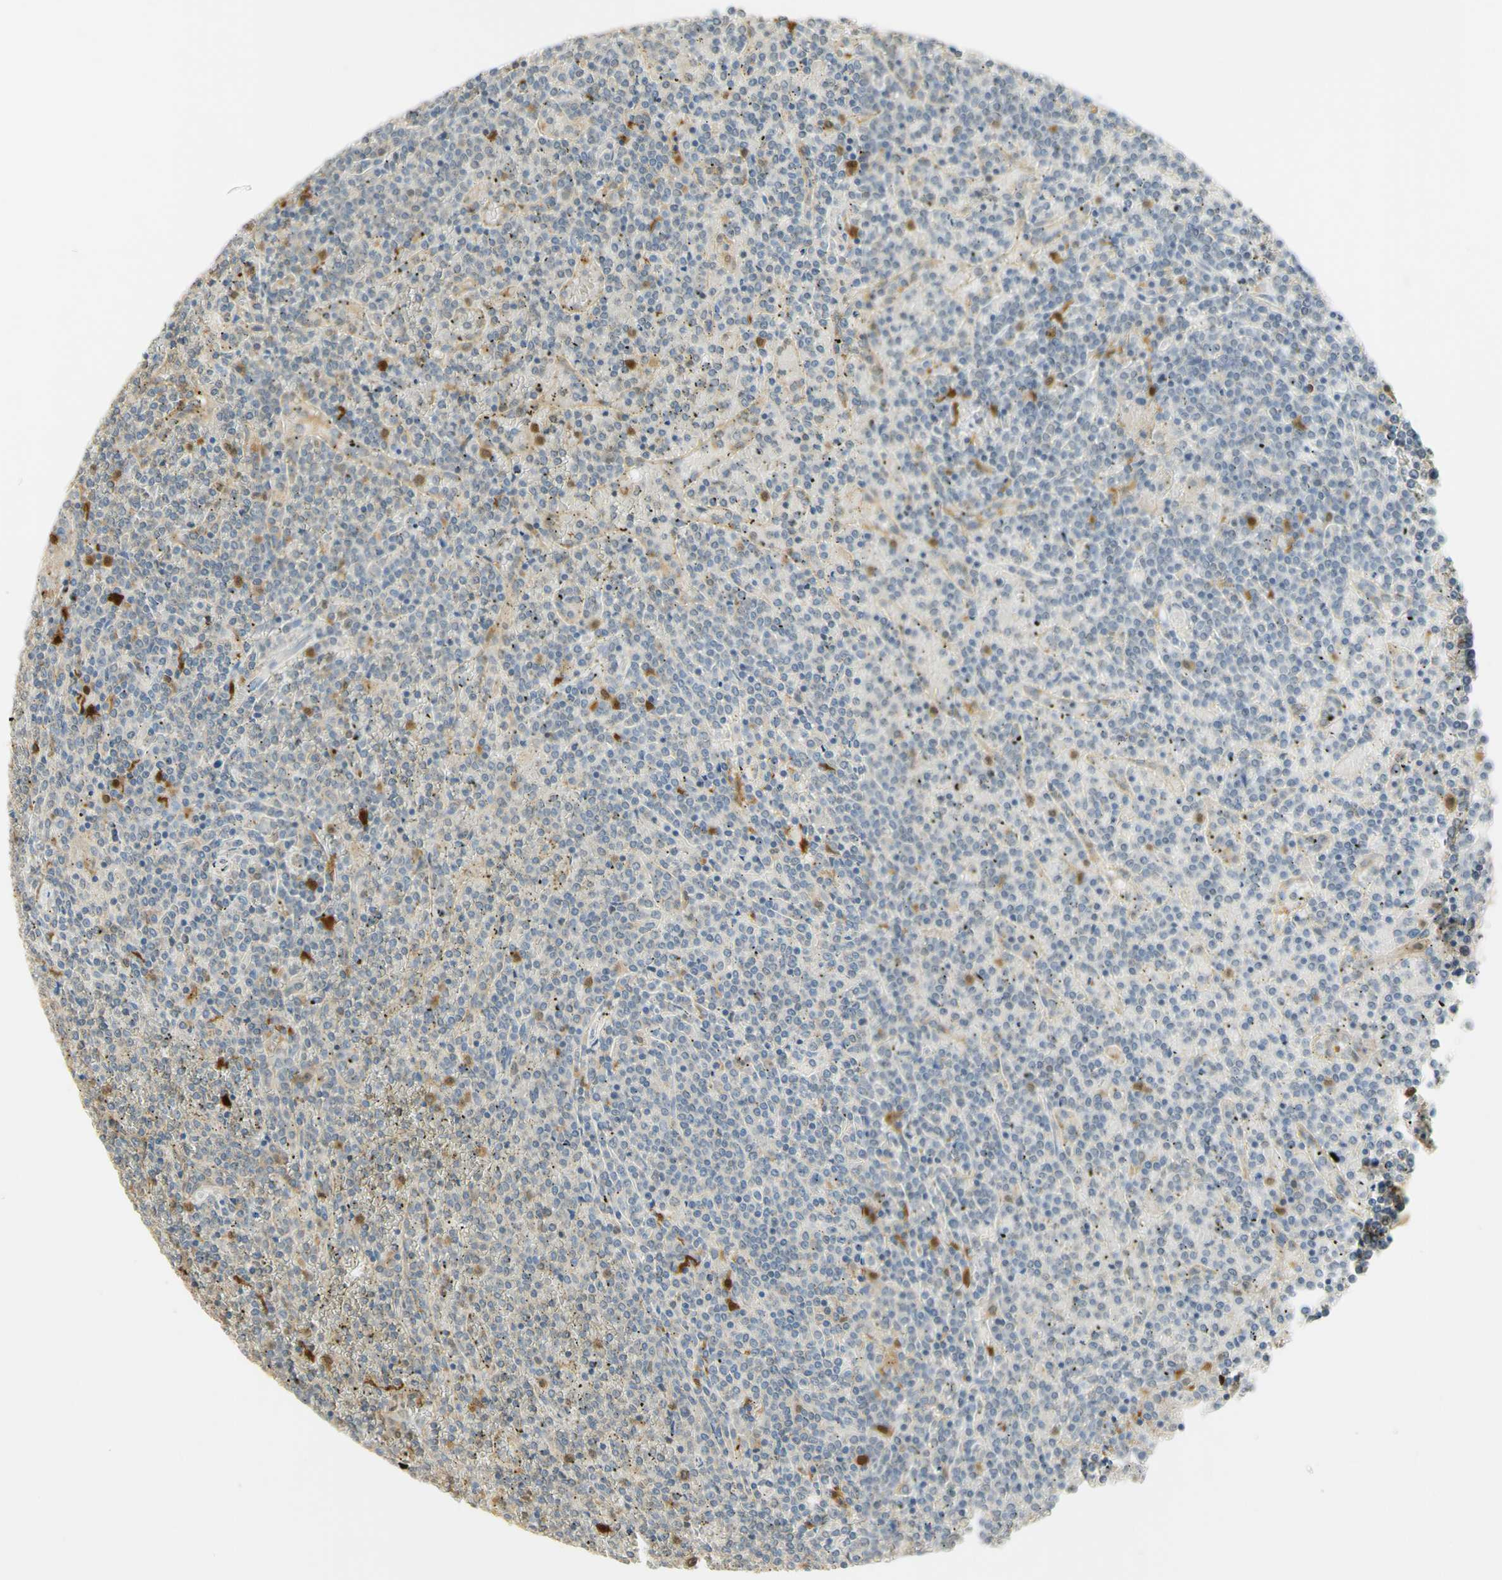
{"staining": {"intensity": "moderate", "quantity": "<25%", "location": "cytoplasmic/membranous"}, "tissue": "lymphoma", "cell_type": "Tumor cells", "image_type": "cancer", "snomed": [{"axis": "morphology", "description": "Malignant lymphoma, non-Hodgkin's type, Low grade"}, {"axis": "topography", "description": "Spleen"}], "caption": "Brown immunohistochemical staining in human malignant lymphoma, non-Hodgkin's type (low-grade) exhibits moderate cytoplasmic/membranous positivity in about <25% of tumor cells. Using DAB (brown) and hematoxylin (blue) stains, captured at high magnification using brightfield microscopy.", "gene": "PAK1", "patient": {"sex": "female", "age": 19}}